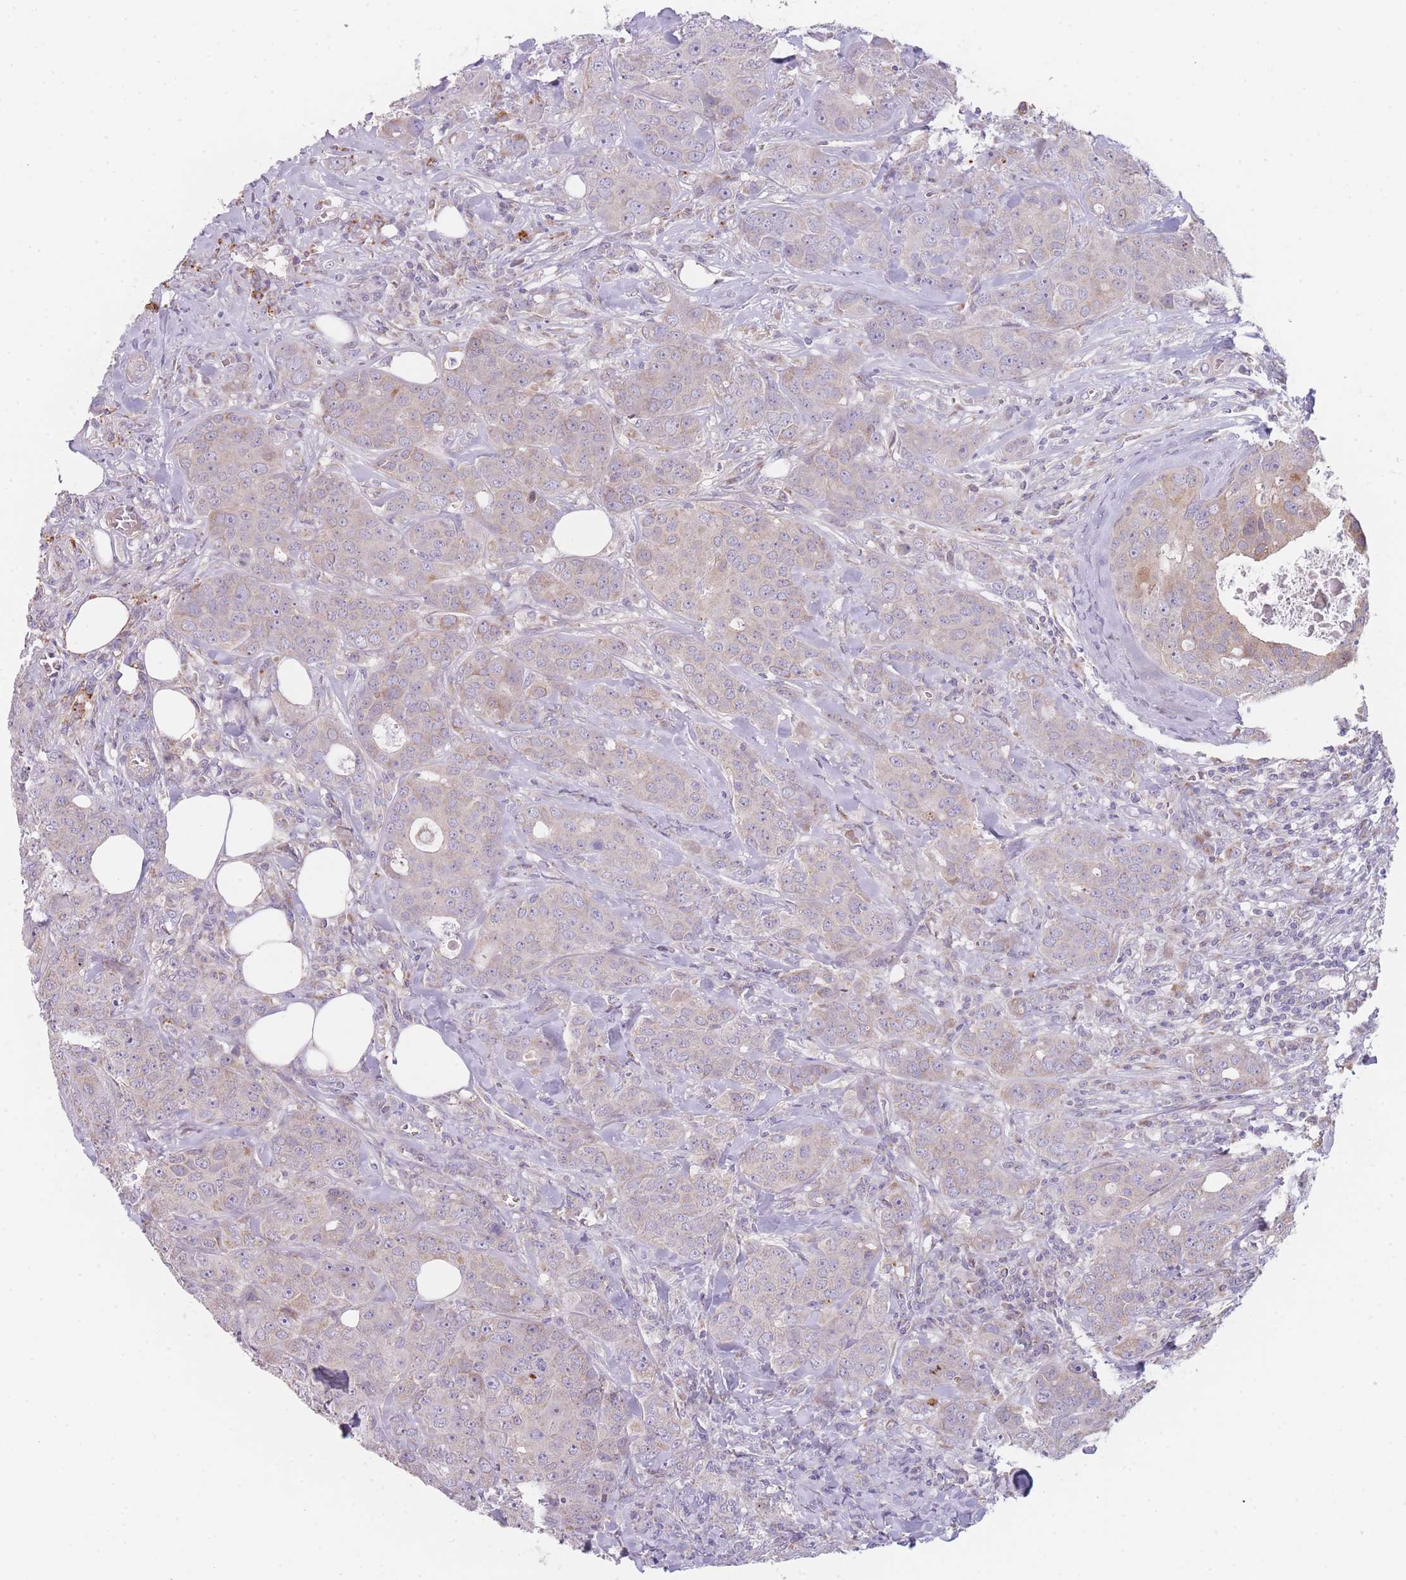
{"staining": {"intensity": "negative", "quantity": "none", "location": "none"}, "tissue": "breast cancer", "cell_type": "Tumor cells", "image_type": "cancer", "snomed": [{"axis": "morphology", "description": "Duct carcinoma"}, {"axis": "topography", "description": "Breast"}], "caption": "Histopathology image shows no significant protein positivity in tumor cells of breast intraductal carcinoma.", "gene": "SMPD4", "patient": {"sex": "female", "age": 43}}